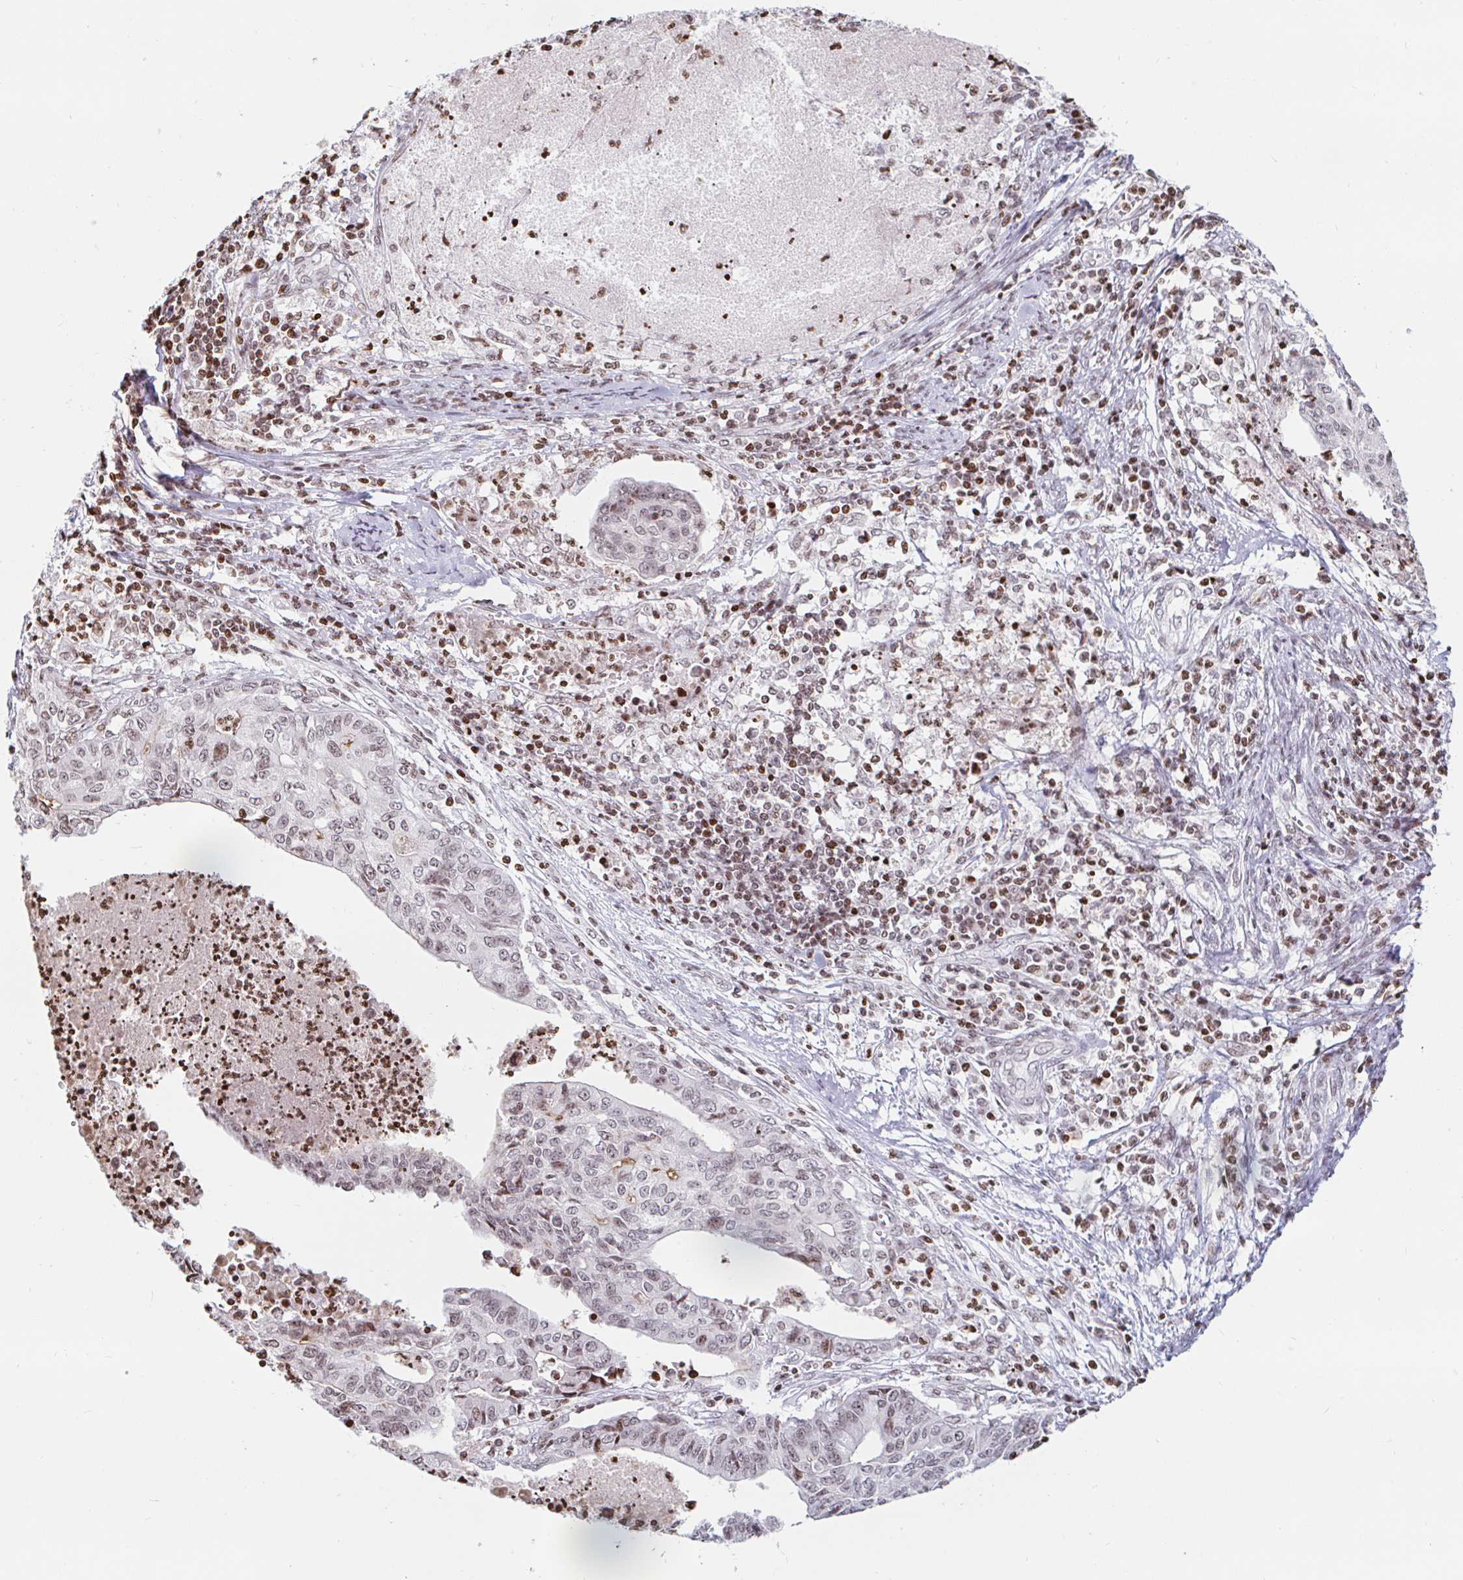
{"staining": {"intensity": "weak", "quantity": "25%-75%", "location": "nuclear"}, "tissue": "endometrial cancer", "cell_type": "Tumor cells", "image_type": "cancer", "snomed": [{"axis": "morphology", "description": "Adenocarcinoma, NOS"}, {"axis": "topography", "description": "Endometrium"}], "caption": "Protein staining shows weak nuclear staining in approximately 25%-75% of tumor cells in endometrial adenocarcinoma. Immunohistochemistry stains the protein in brown and the nuclei are stained blue.", "gene": "HOXC10", "patient": {"sex": "female", "age": 65}}